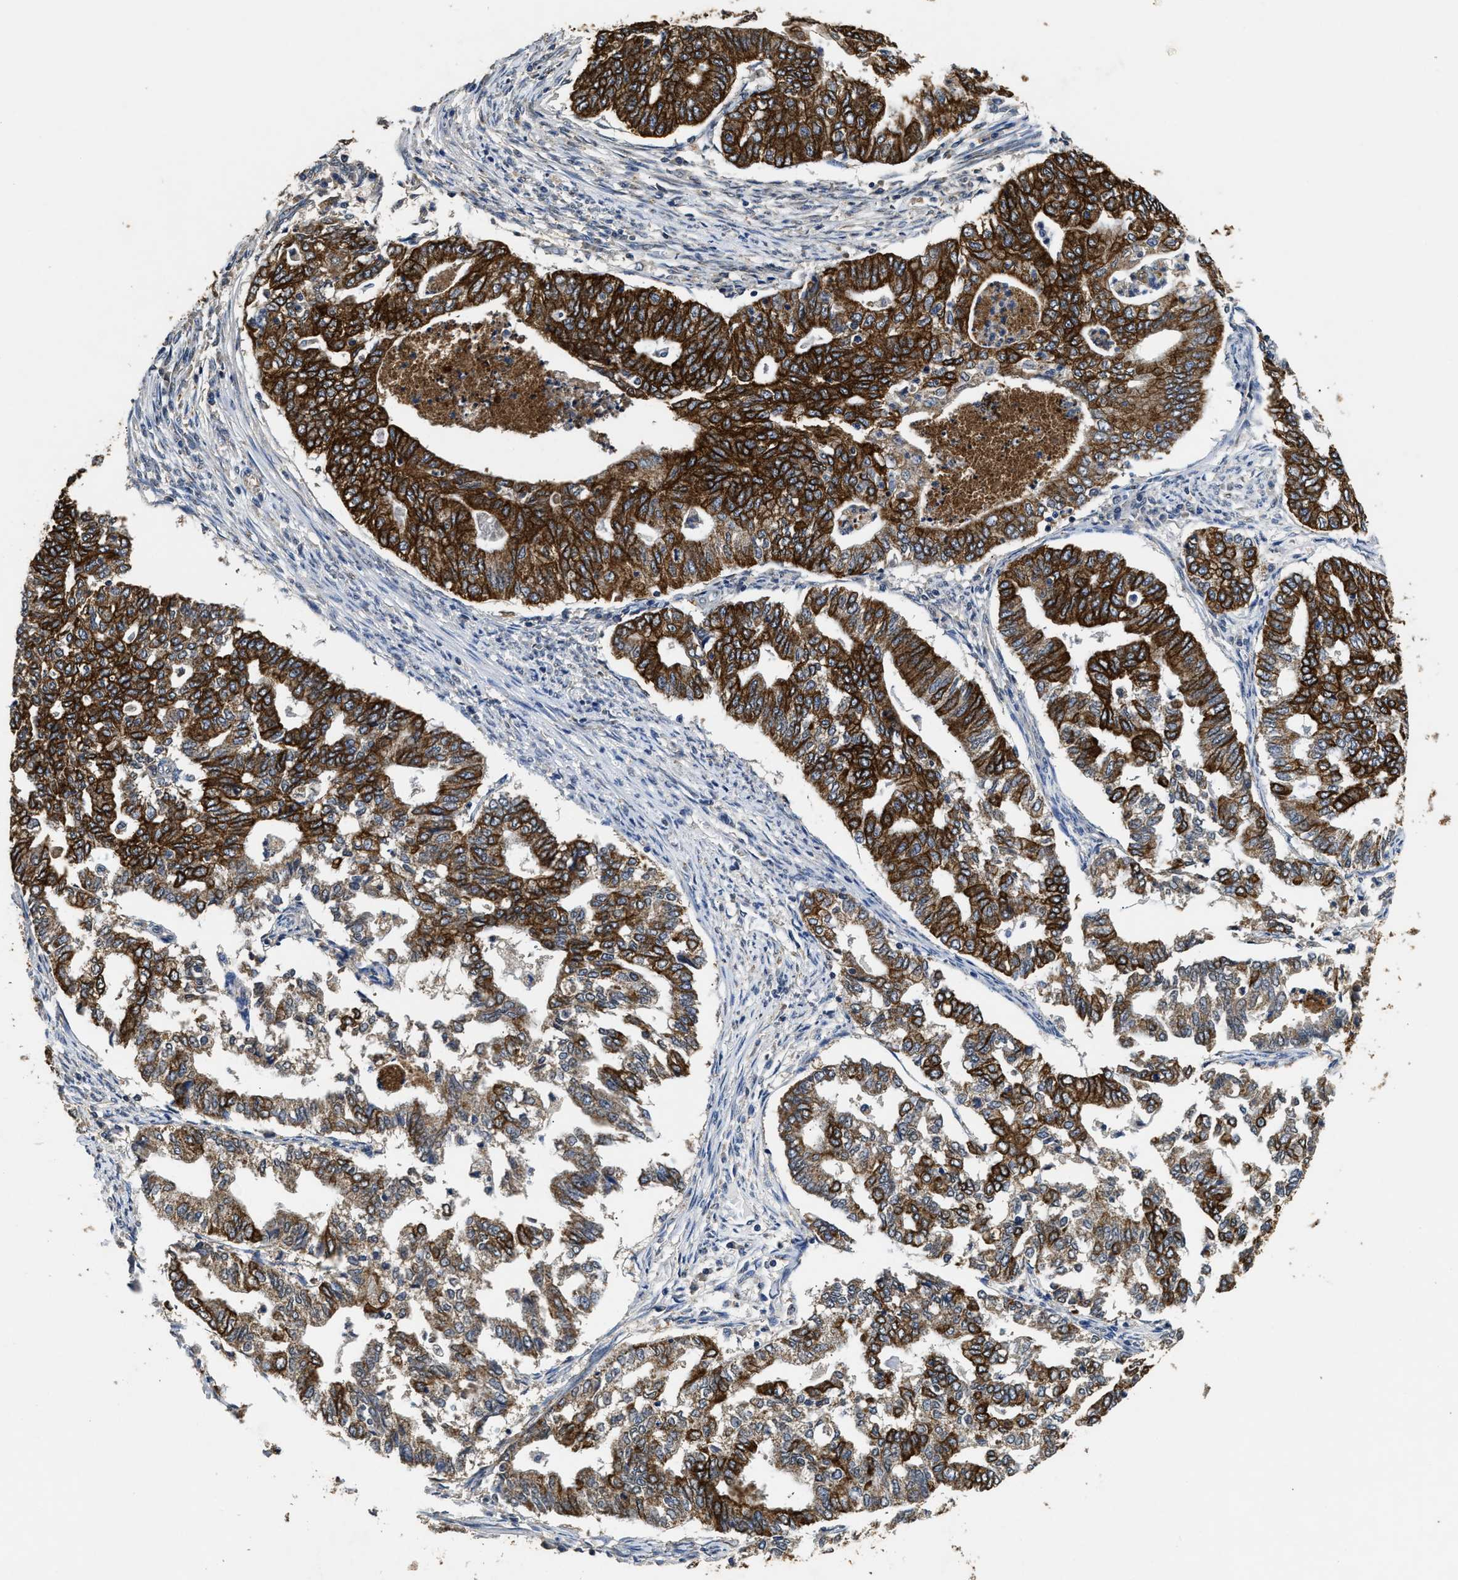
{"staining": {"intensity": "strong", "quantity": ">75%", "location": "cytoplasmic/membranous"}, "tissue": "endometrial cancer", "cell_type": "Tumor cells", "image_type": "cancer", "snomed": [{"axis": "morphology", "description": "Adenocarcinoma, NOS"}, {"axis": "topography", "description": "Endometrium"}], "caption": "Protein analysis of endometrial cancer (adenocarcinoma) tissue shows strong cytoplasmic/membranous positivity in approximately >75% of tumor cells.", "gene": "CTNNA1", "patient": {"sex": "female", "age": 79}}